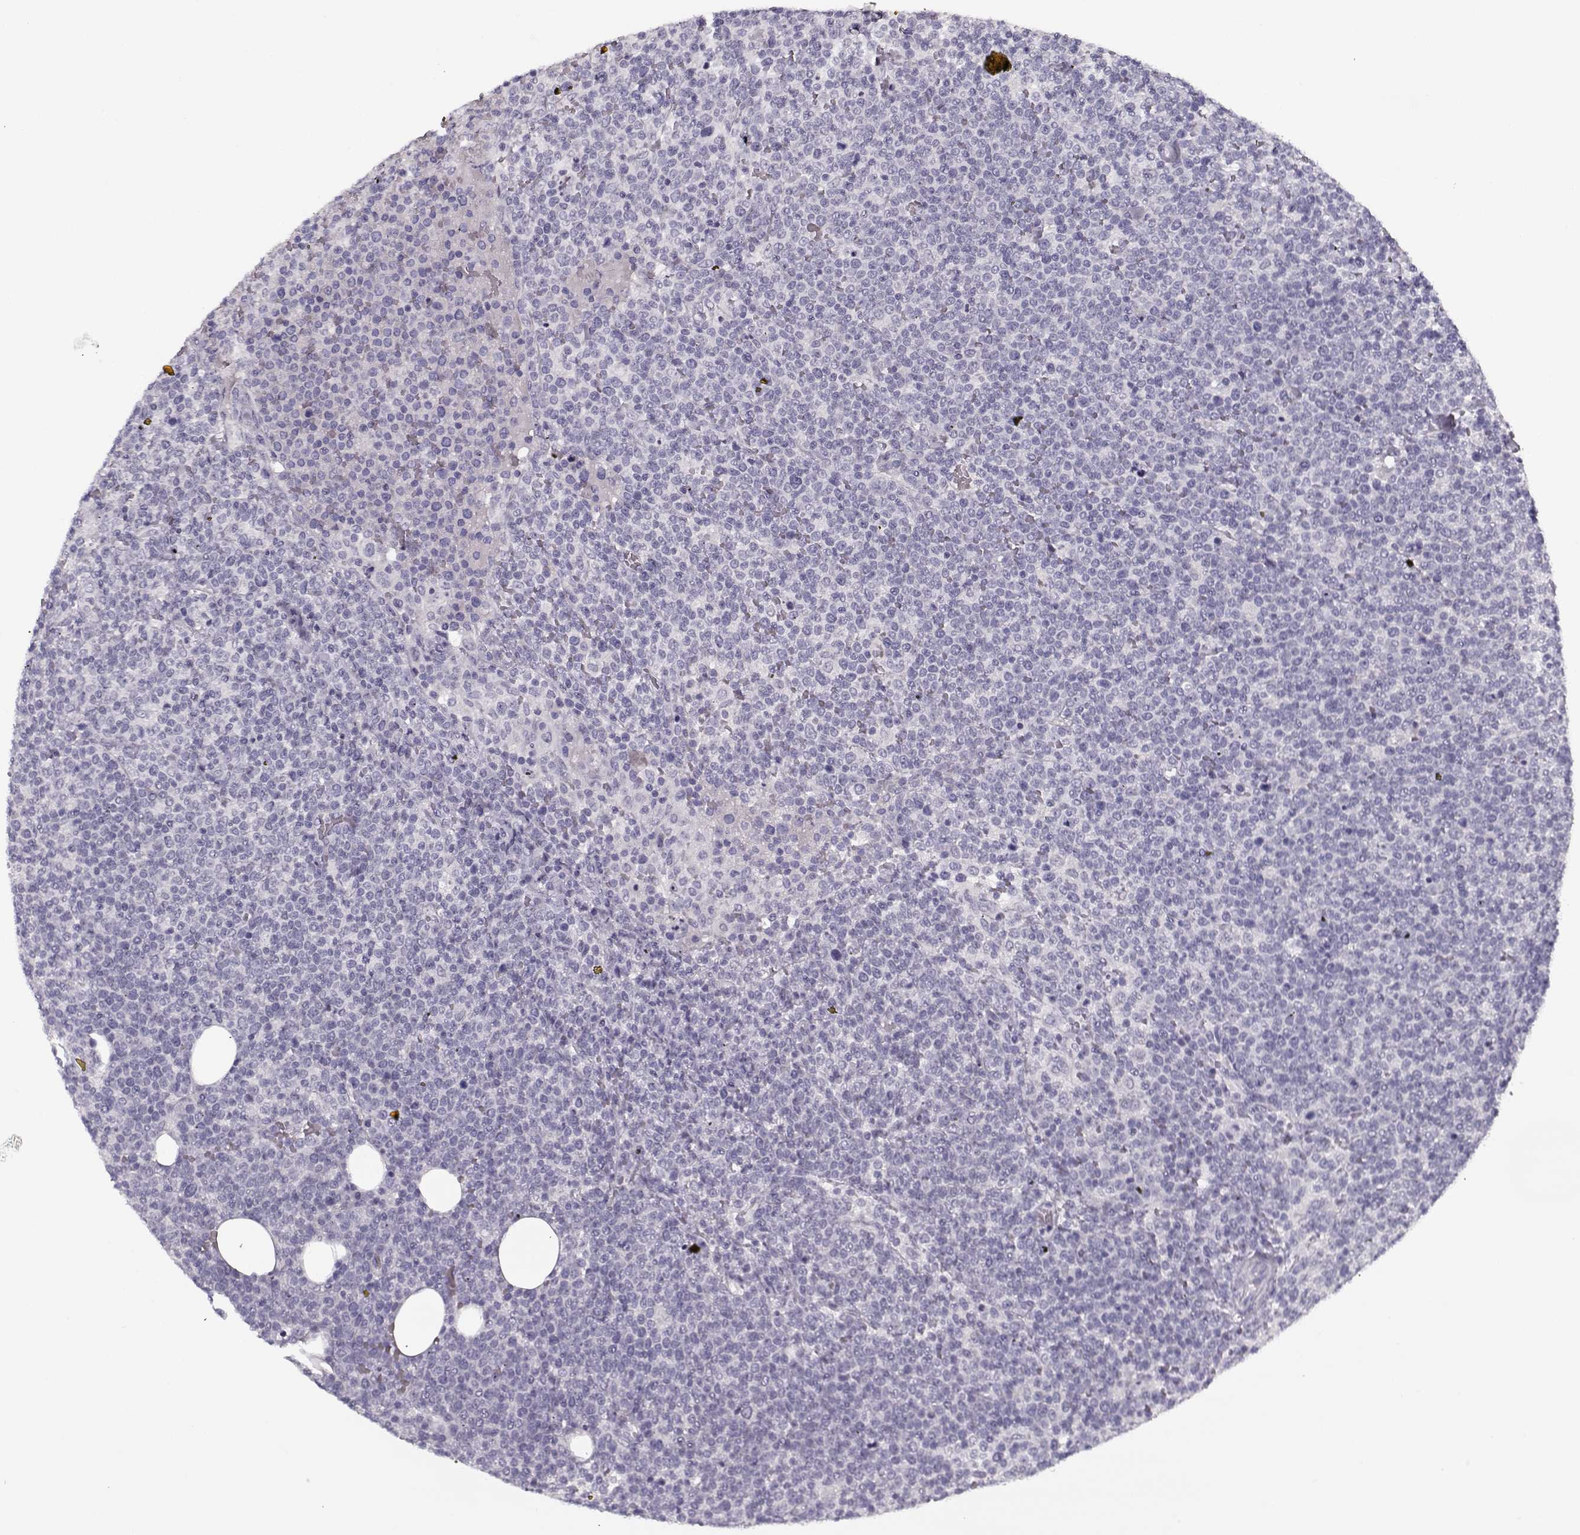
{"staining": {"intensity": "negative", "quantity": "none", "location": "none"}, "tissue": "lymphoma", "cell_type": "Tumor cells", "image_type": "cancer", "snomed": [{"axis": "morphology", "description": "Malignant lymphoma, non-Hodgkin's type, High grade"}, {"axis": "topography", "description": "Lymph node"}], "caption": "An immunohistochemistry (IHC) photomicrograph of malignant lymphoma, non-Hodgkin's type (high-grade) is shown. There is no staining in tumor cells of malignant lymphoma, non-Hodgkin's type (high-grade).", "gene": "PNMT", "patient": {"sex": "male", "age": 61}}